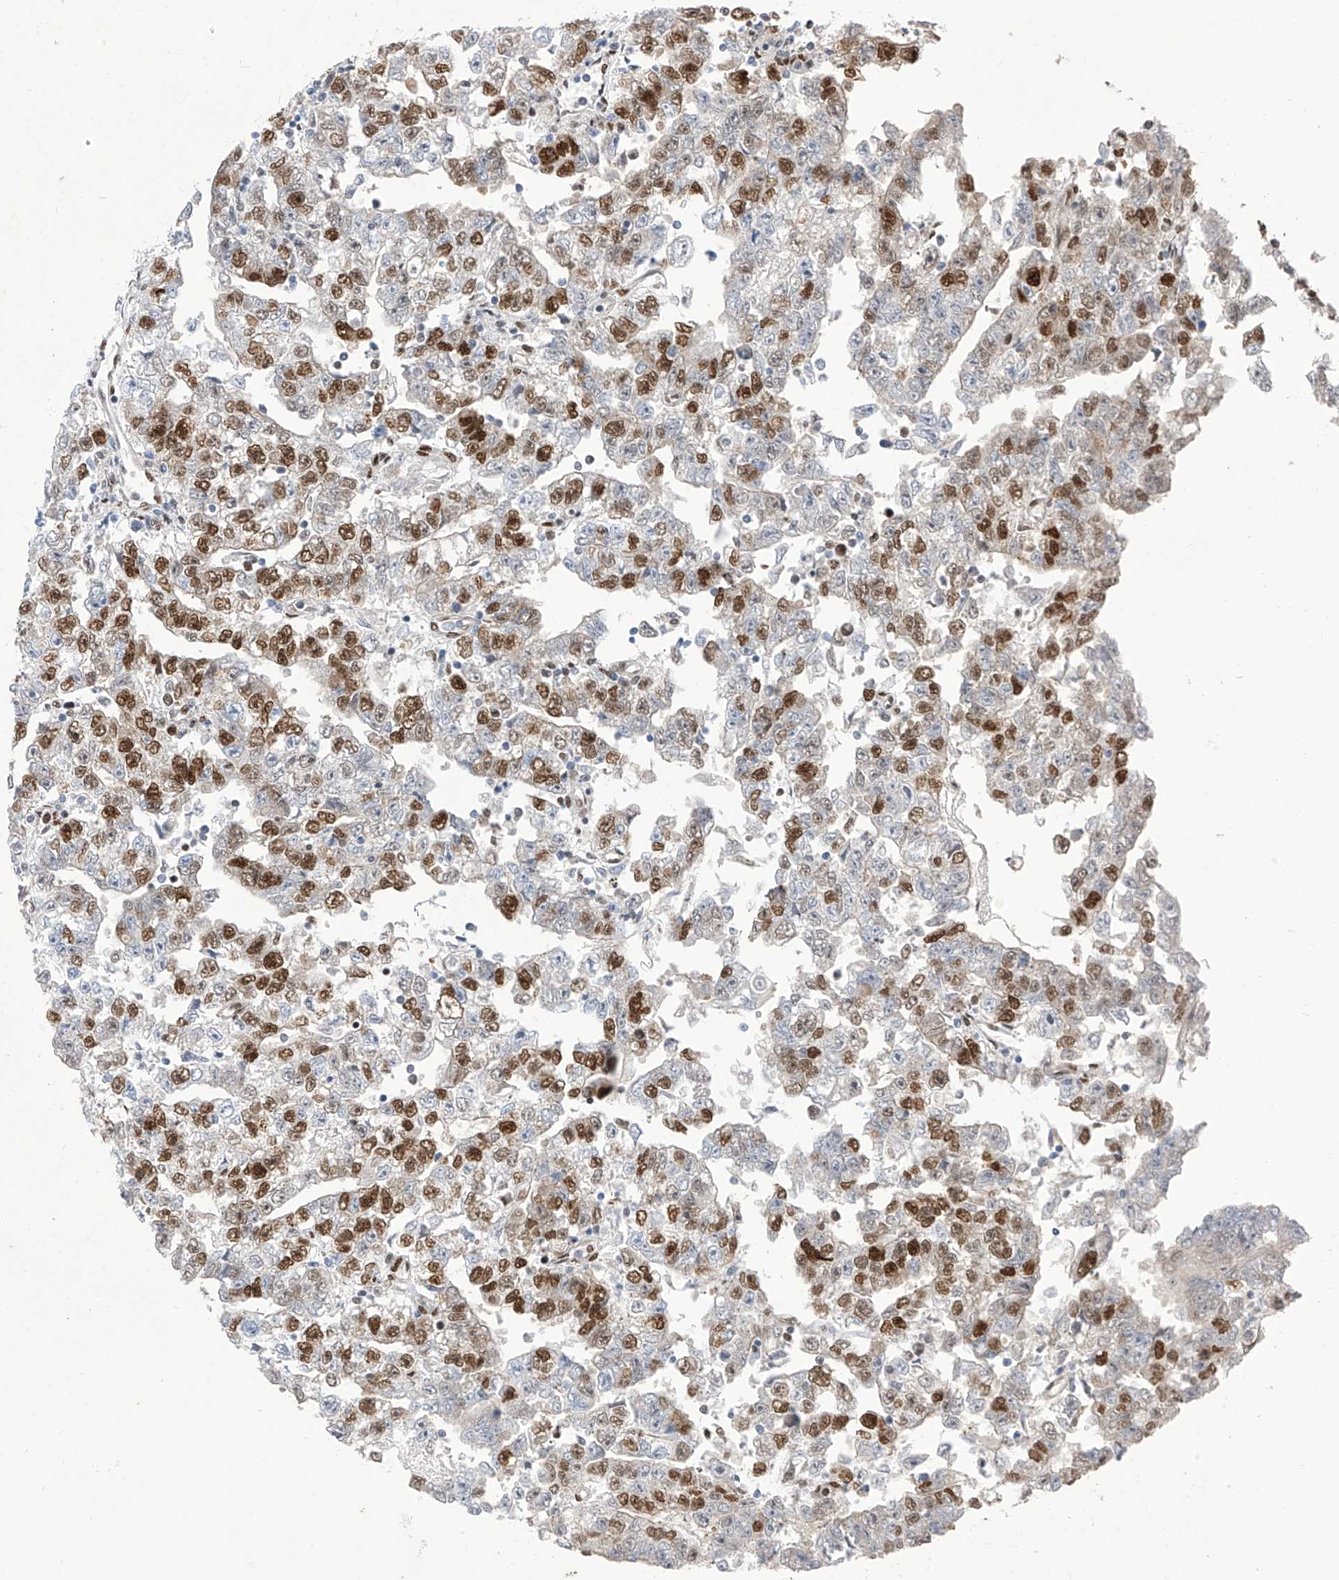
{"staining": {"intensity": "strong", "quantity": ">75%", "location": "nuclear"}, "tissue": "testis cancer", "cell_type": "Tumor cells", "image_type": "cancer", "snomed": [{"axis": "morphology", "description": "Carcinoma, Embryonal, NOS"}, {"axis": "topography", "description": "Testis"}], "caption": "Immunohistochemistry (IHC) of testis cancer (embryonal carcinoma) reveals high levels of strong nuclear positivity in approximately >75% of tumor cells.", "gene": "KHSRP", "patient": {"sex": "male", "age": 25}}